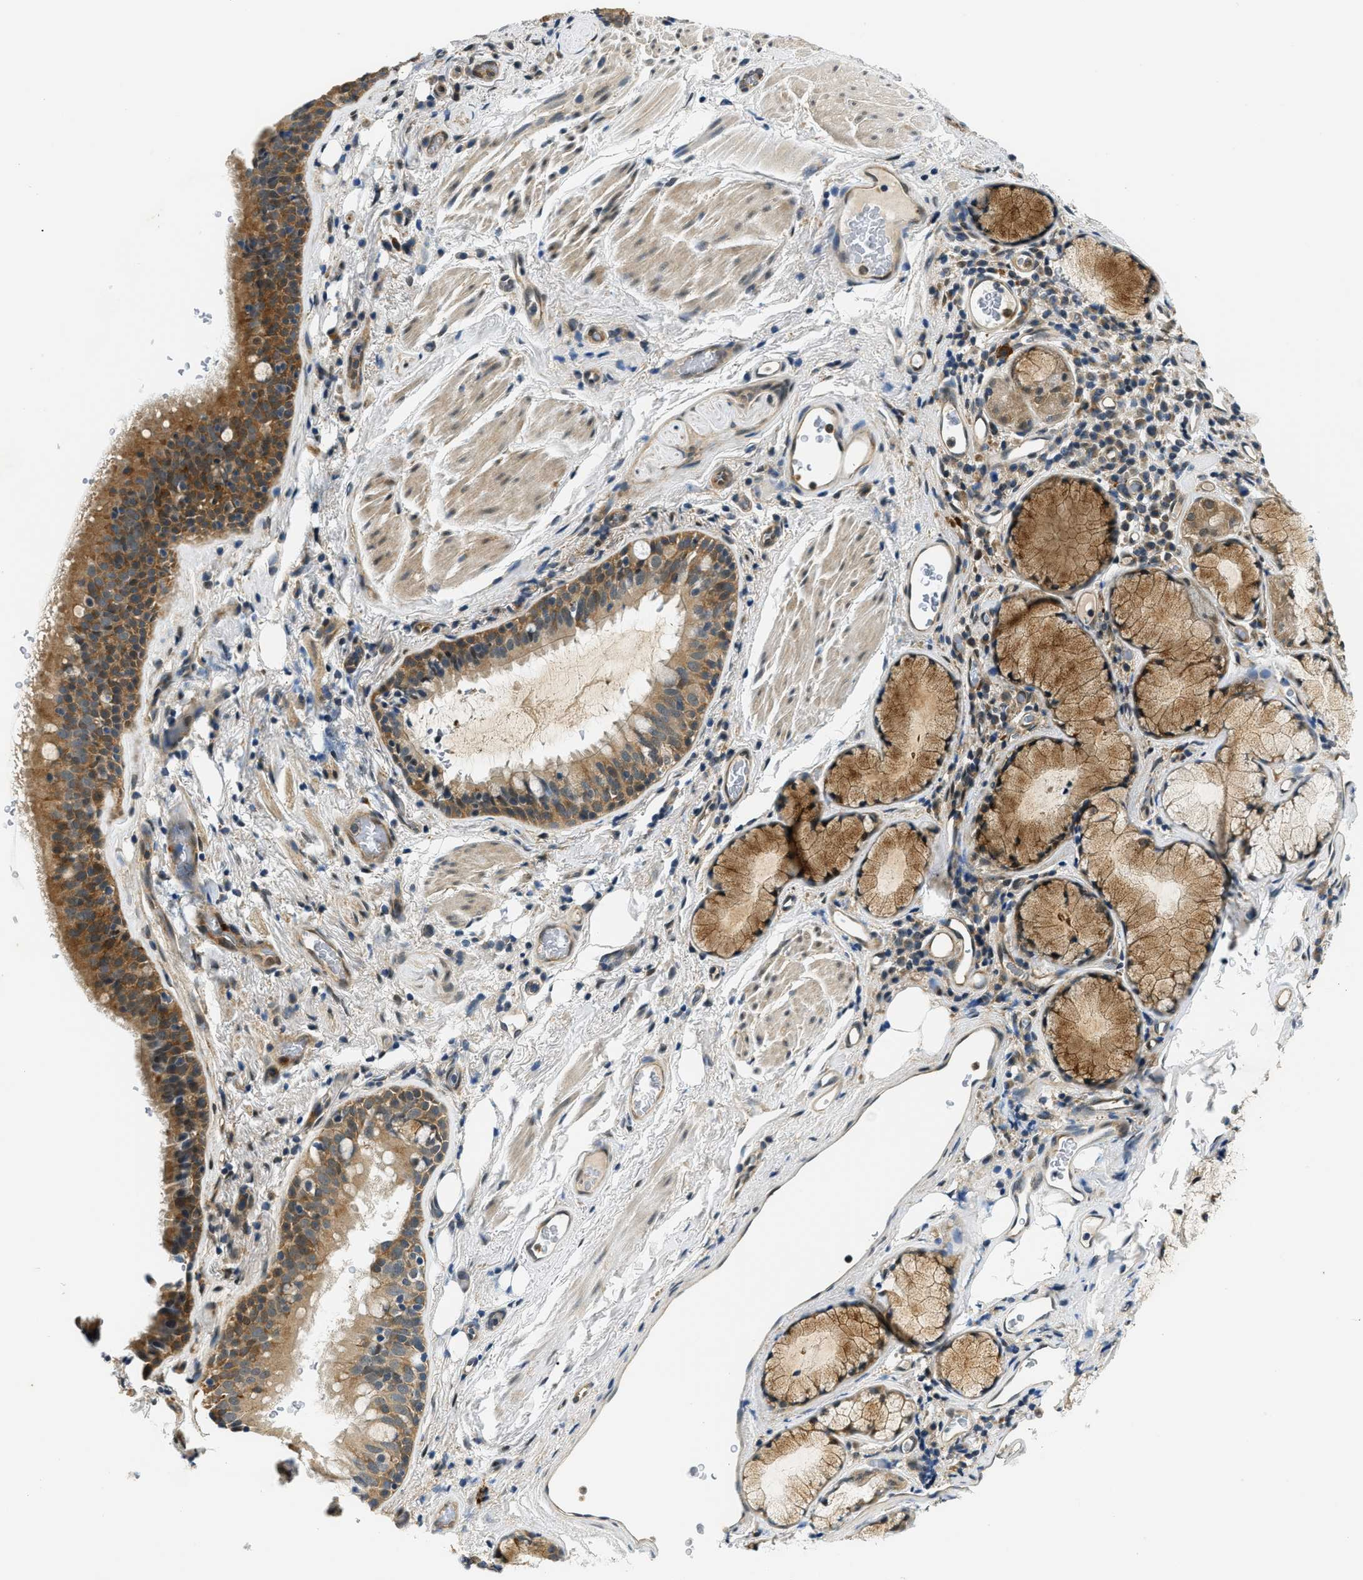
{"staining": {"intensity": "moderate", "quantity": ">75%", "location": "cytoplasmic/membranous"}, "tissue": "bronchus", "cell_type": "Respiratory epithelial cells", "image_type": "normal", "snomed": [{"axis": "morphology", "description": "Normal tissue, NOS"}, {"axis": "morphology", "description": "Inflammation, NOS"}, {"axis": "topography", "description": "Cartilage tissue"}, {"axis": "topography", "description": "Bronchus"}], "caption": "This photomicrograph reveals IHC staining of normal bronchus, with medium moderate cytoplasmic/membranous expression in about >75% of respiratory epithelial cells.", "gene": "SMAD4", "patient": {"sex": "male", "age": 77}}